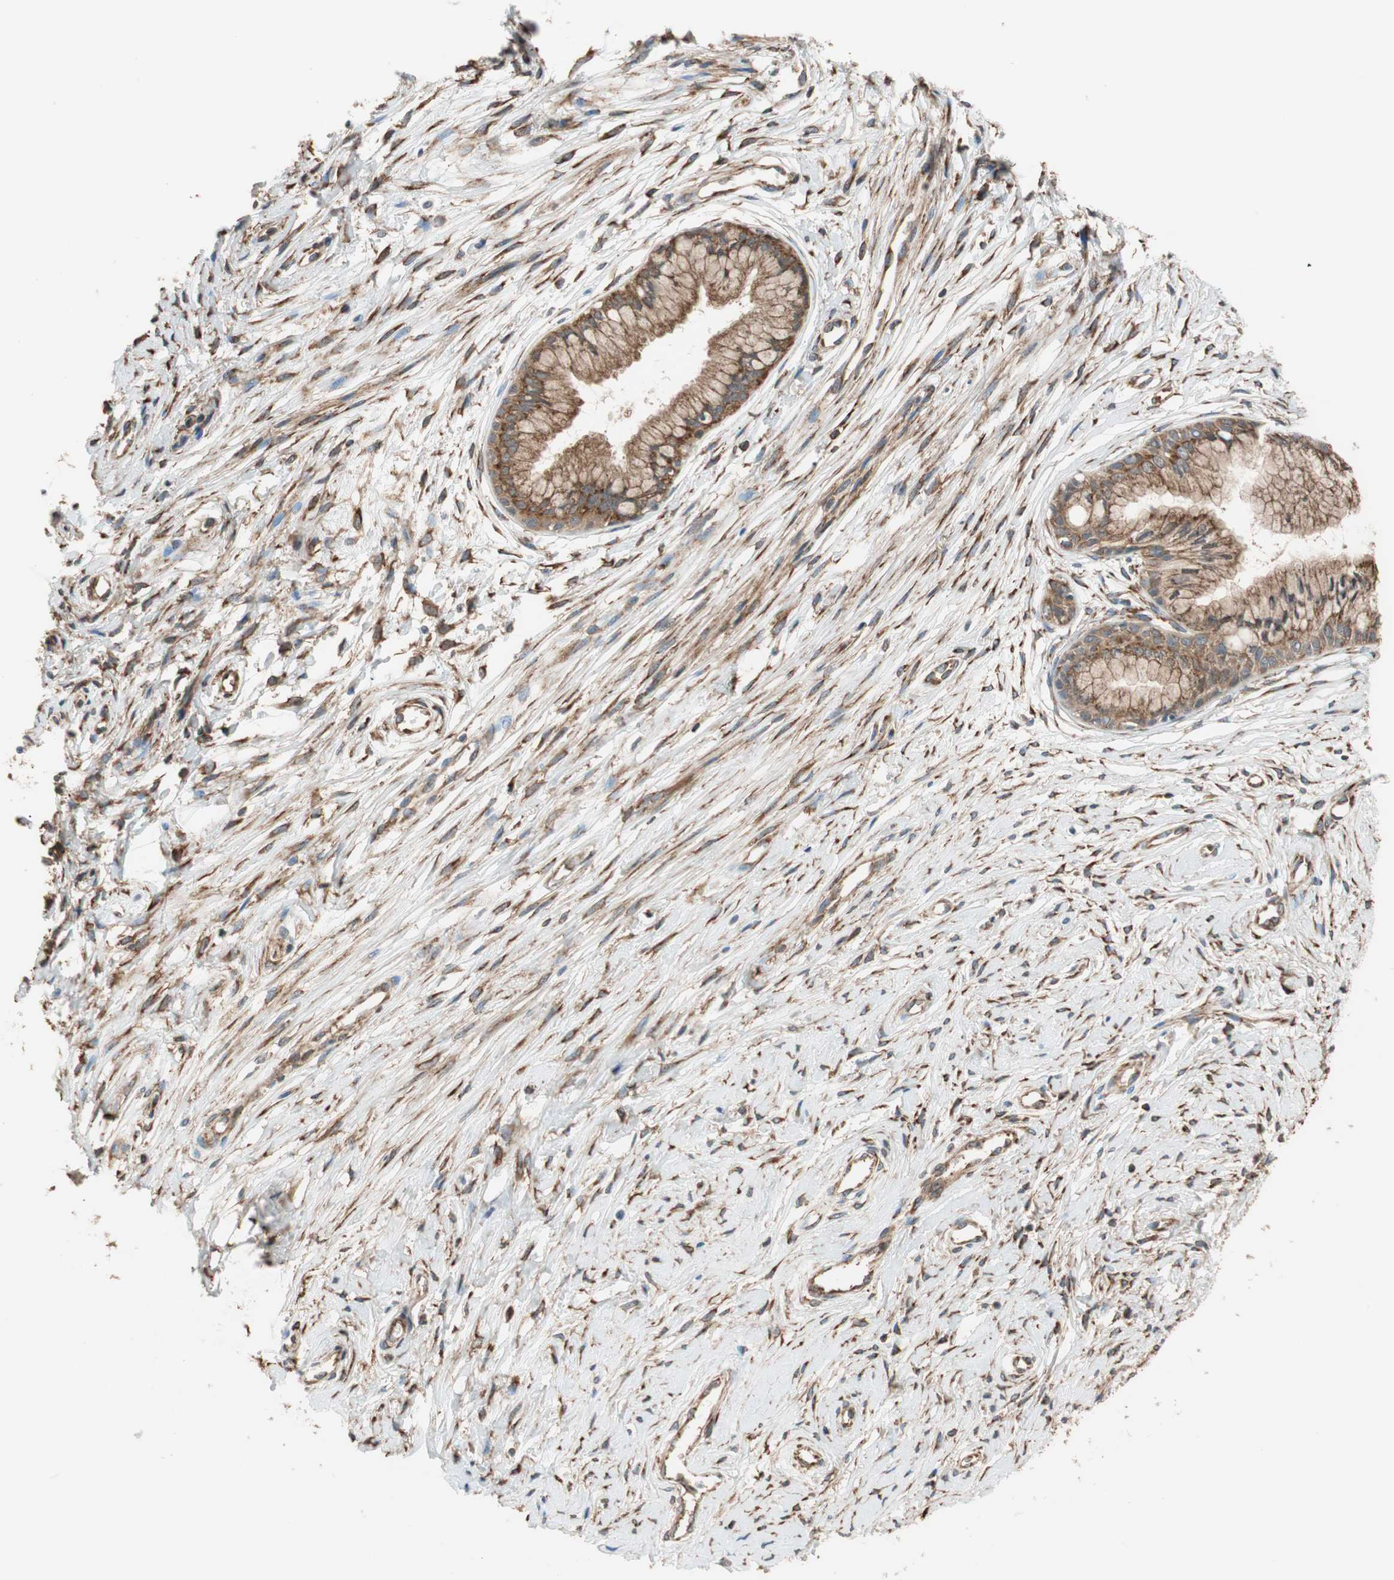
{"staining": {"intensity": "strong", "quantity": ">75%", "location": "cytoplasmic/membranous"}, "tissue": "cervix", "cell_type": "Glandular cells", "image_type": "normal", "snomed": [{"axis": "morphology", "description": "Normal tissue, NOS"}, {"axis": "topography", "description": "Cervix"}], "caption": "Benign cervix displays strong cytoplasmic/membranous expression in approximately >75% of glandular cells, visualized by immunohistochemistry. The protein of interest is stained brown, and the nuclei are stained in blue (DAB IHC with brightfield microscopy, high magnification).", "gene": "WASL", "patient": {"sex": "female", "age": 39}}